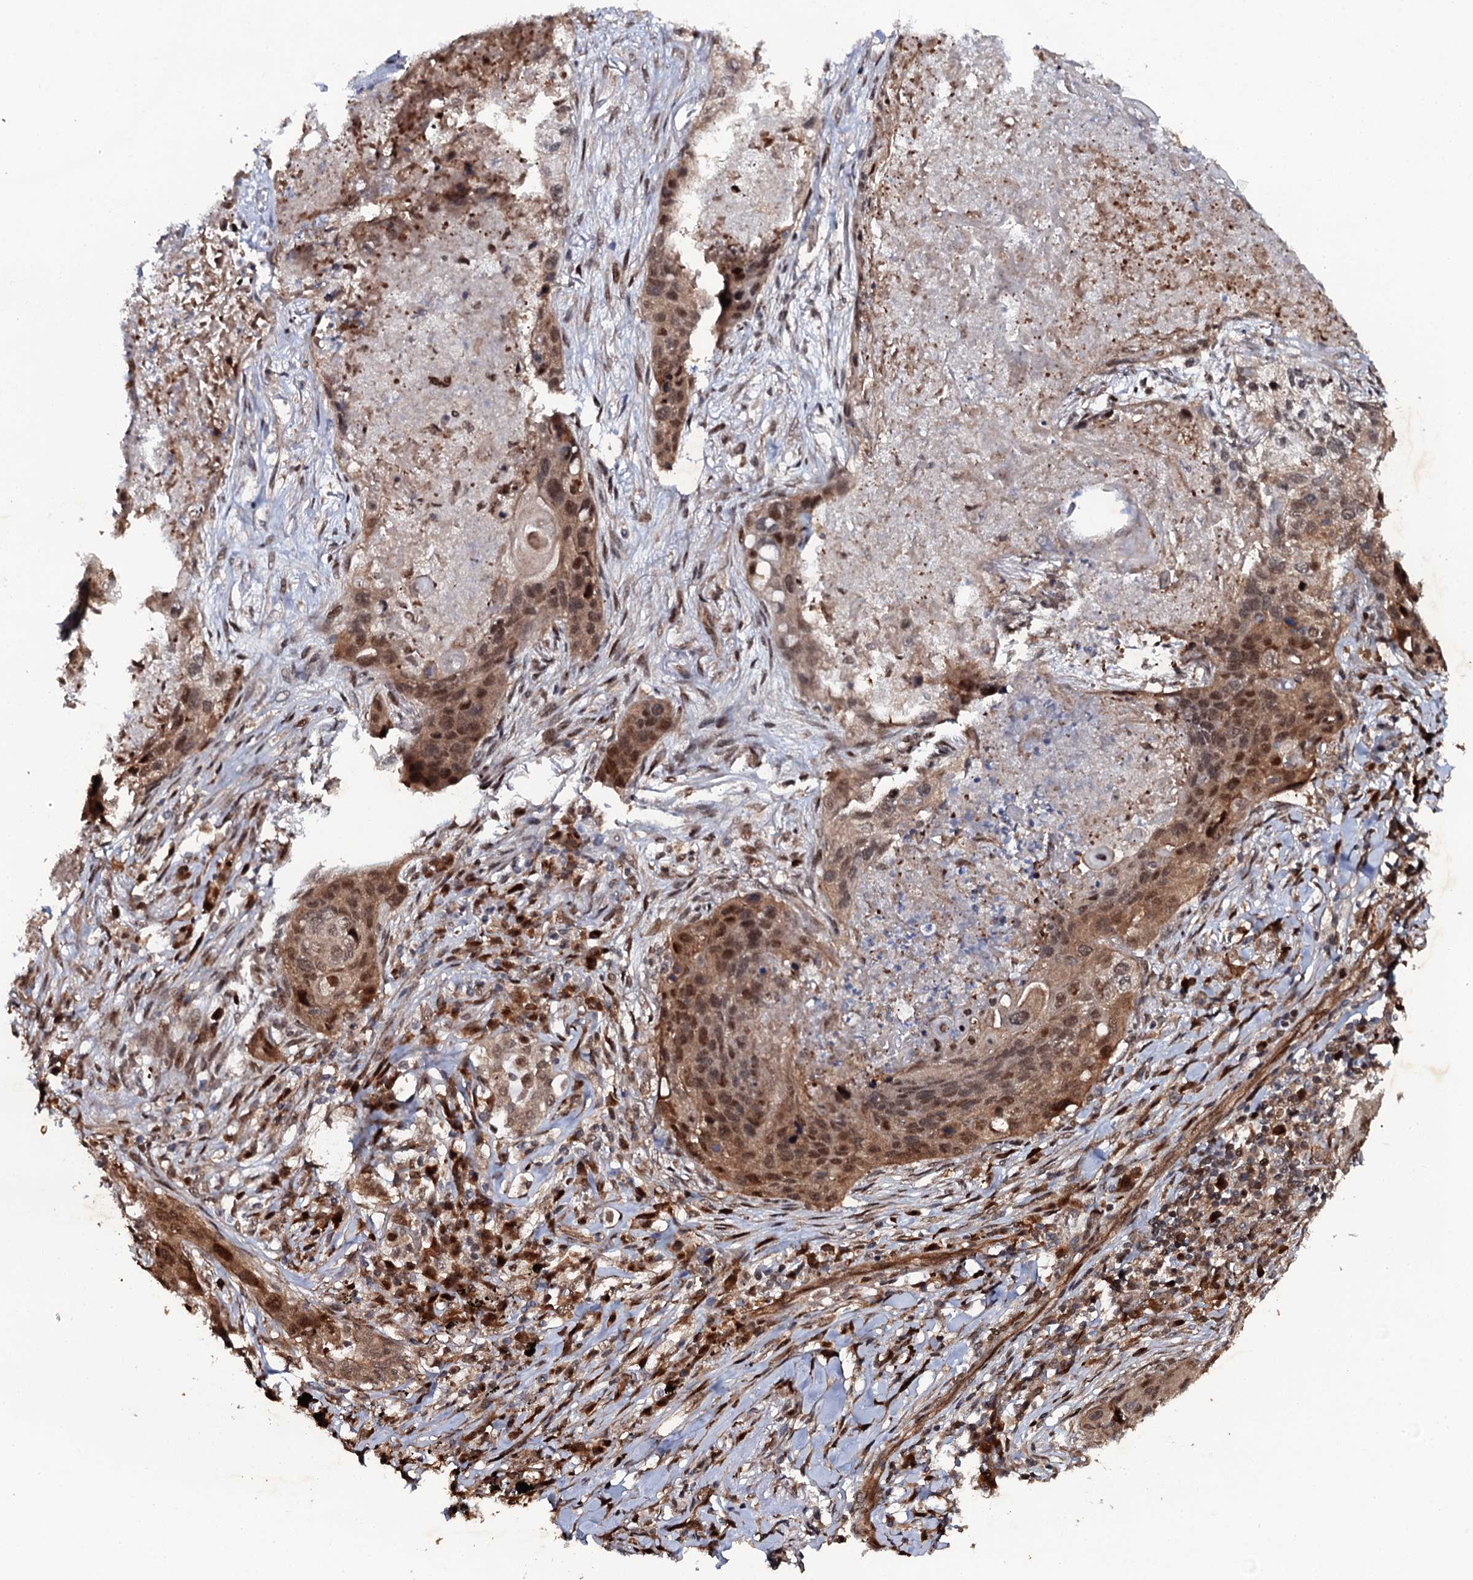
{"staining": {"intensity": "moderate", "quantity": ">75%", "location": "cytoplasmic/membranous,nuclear"}, "tissue": "lung cancer", "cell_type": "Tumor cells", "image_type": "cancer", "snomed": [{"axis": "morphology", "description": "Squamous cell carcinoma, NOS"}, {"axis": "topography", "description": "Lung"}], "caption": "Immunohistochemical staining of lung cancer demonstrates moderate cytoplasmic/membranous and nuclear protein positivity in approximately >75% of tumor cells.", "gene": "CDC23", "patient": {"sex": "female", "age": 63}}